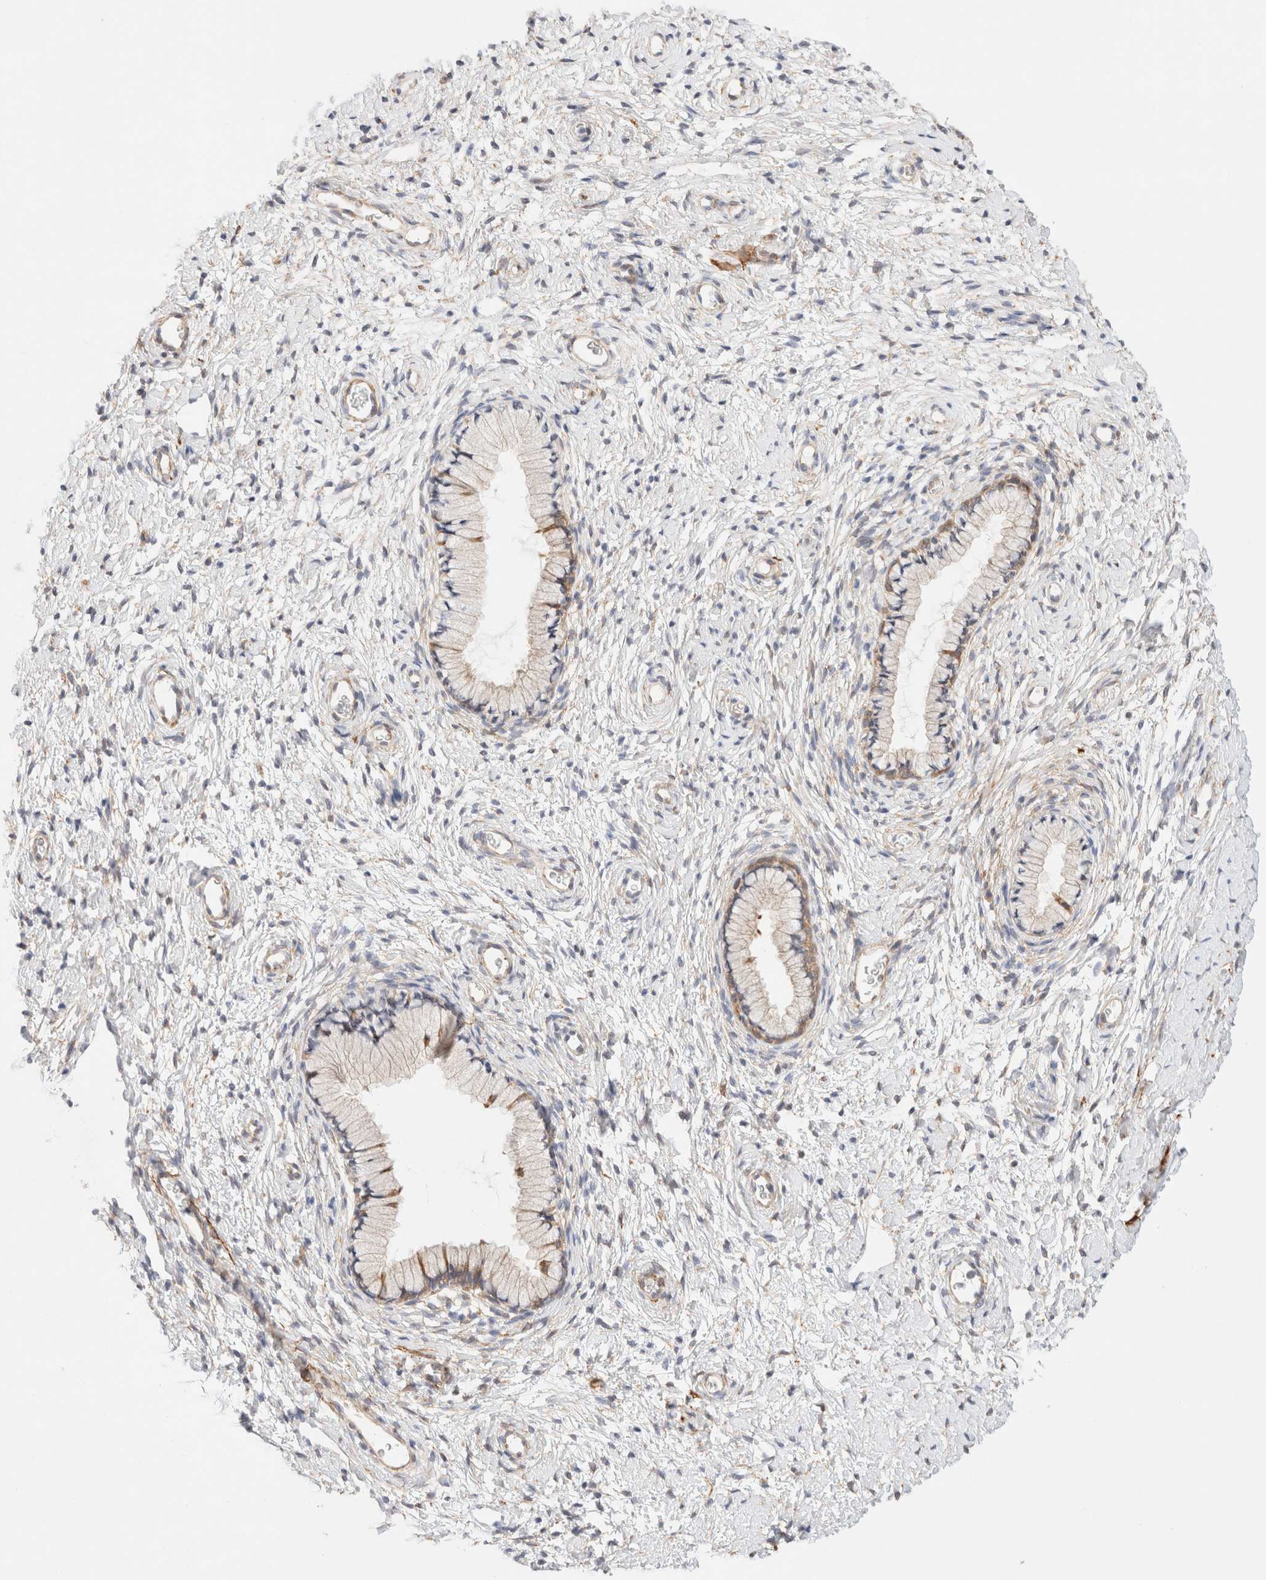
{"staining": {"intensity": "moderate", "quantity": "<25%", "location": "cytoplasmic/membranous"}, "tissue": "cervix", "cell_type": "Glandular cells", "image_type": "normal", "snomed": [{"axis": "morphology", "description": "Normal tissue, NOS"}, {"axis": "topography", "description": "Cervix"}], "caption": "Immunohistochemistry image of normal cervix stained for a protein (brown), which displays low levels of moderate cytoplasmic/membranous staining in approximately <25% of glandular cells.", "gene": "RRP15", "patient": {"sex": "female", "age": 72}}